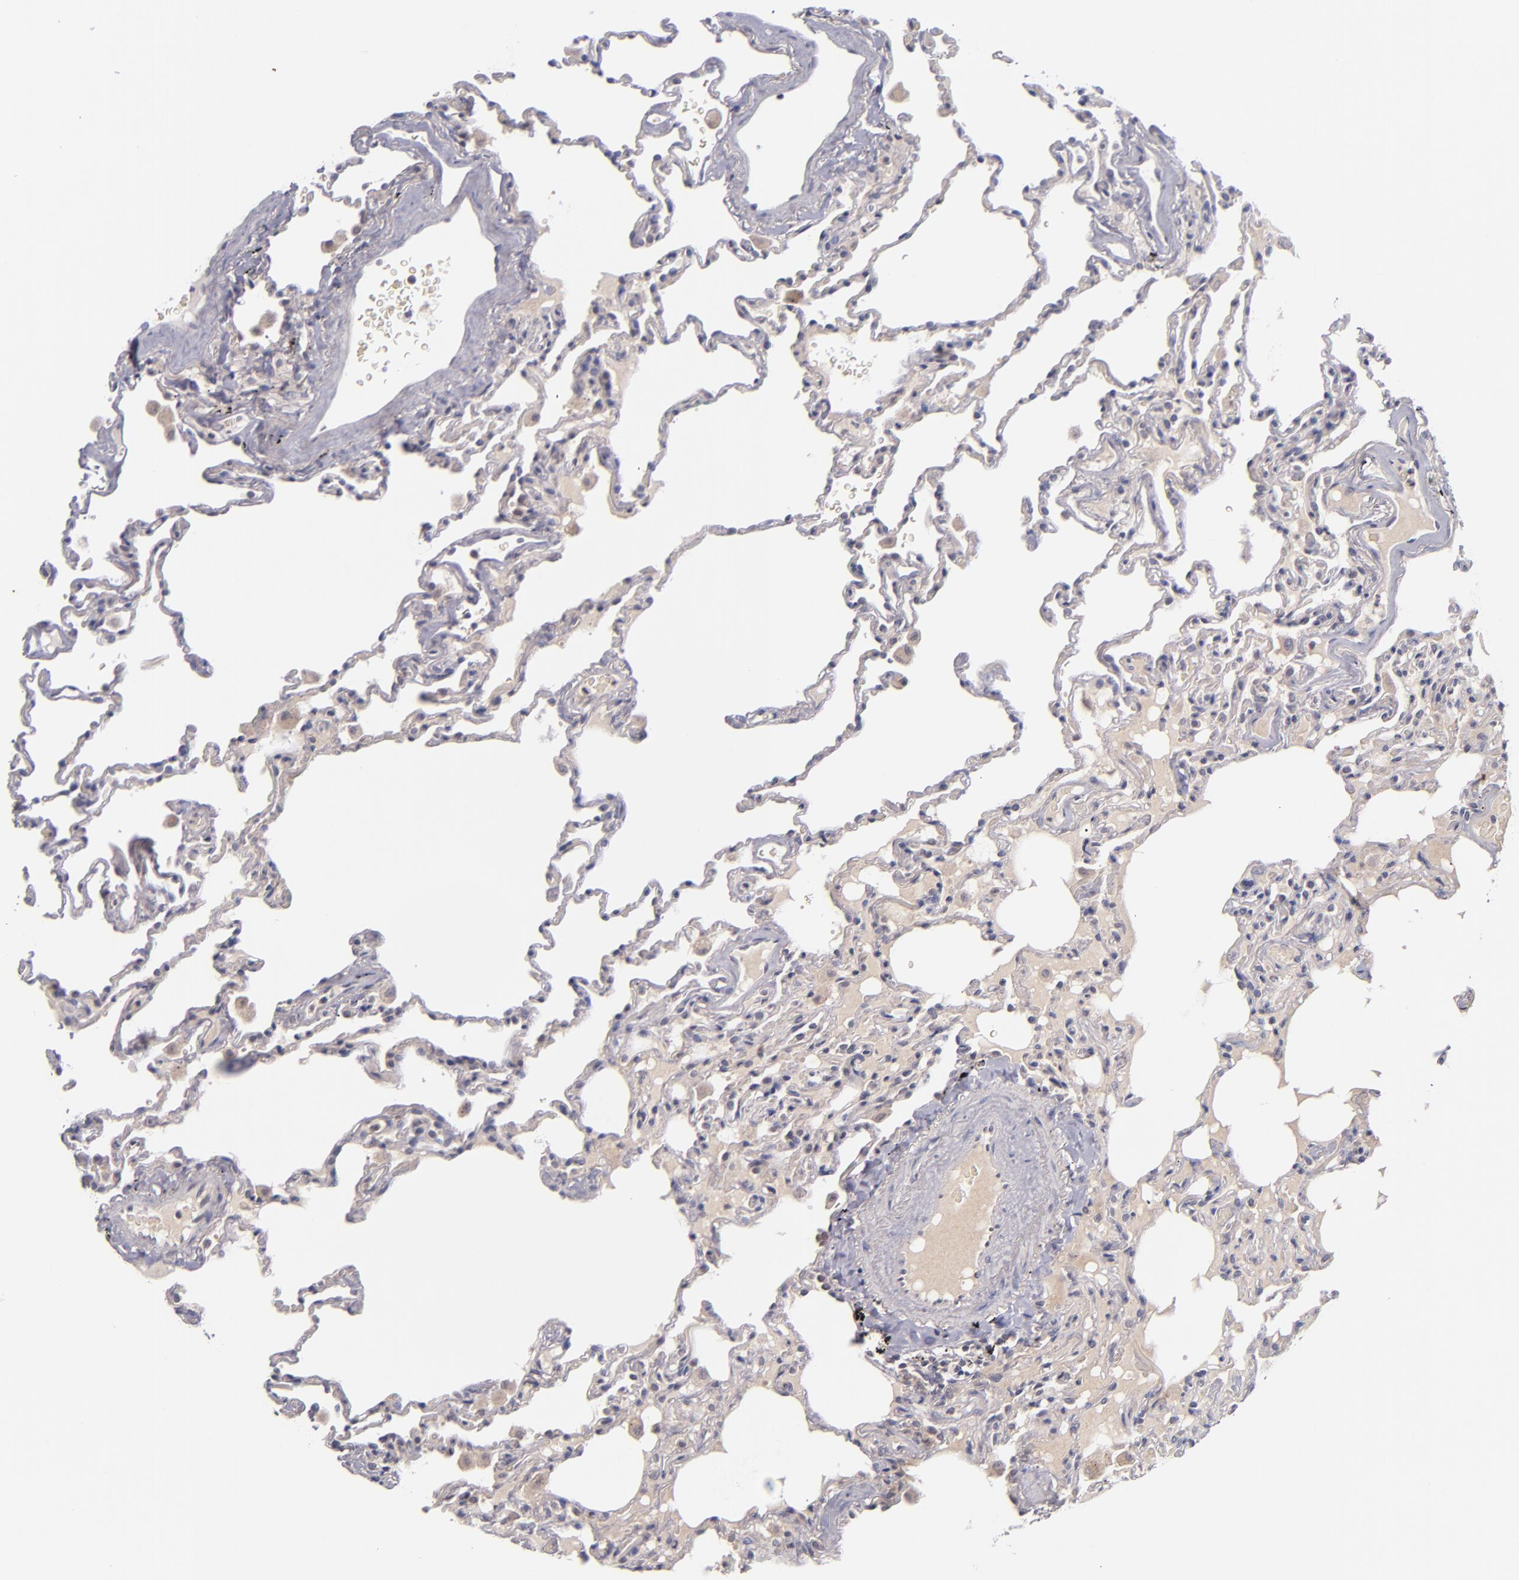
{"staining": {"intensity": "weak", "quantity": "<25%", "location": "cytoplasmic/membranous"}, "tissue": "lung", "cell_type": "Alveolar cells", "image_type": "normal", "snomed": [{"axis": "morphology", "description": "Normal tissue, NOS"}, {"axis": "topography", "description": "Lung"}], "caption": "A high-resolution image shows immunohistochemistry (IHC) staining of normal lung, which reveals no significant positivity in alveolar cells. (DAB (3,3'-diaminobenzidine) immunohistochemistry, high magnification).", "gene": "TSC2", "patient": {"sex": "male", "age": 59}}